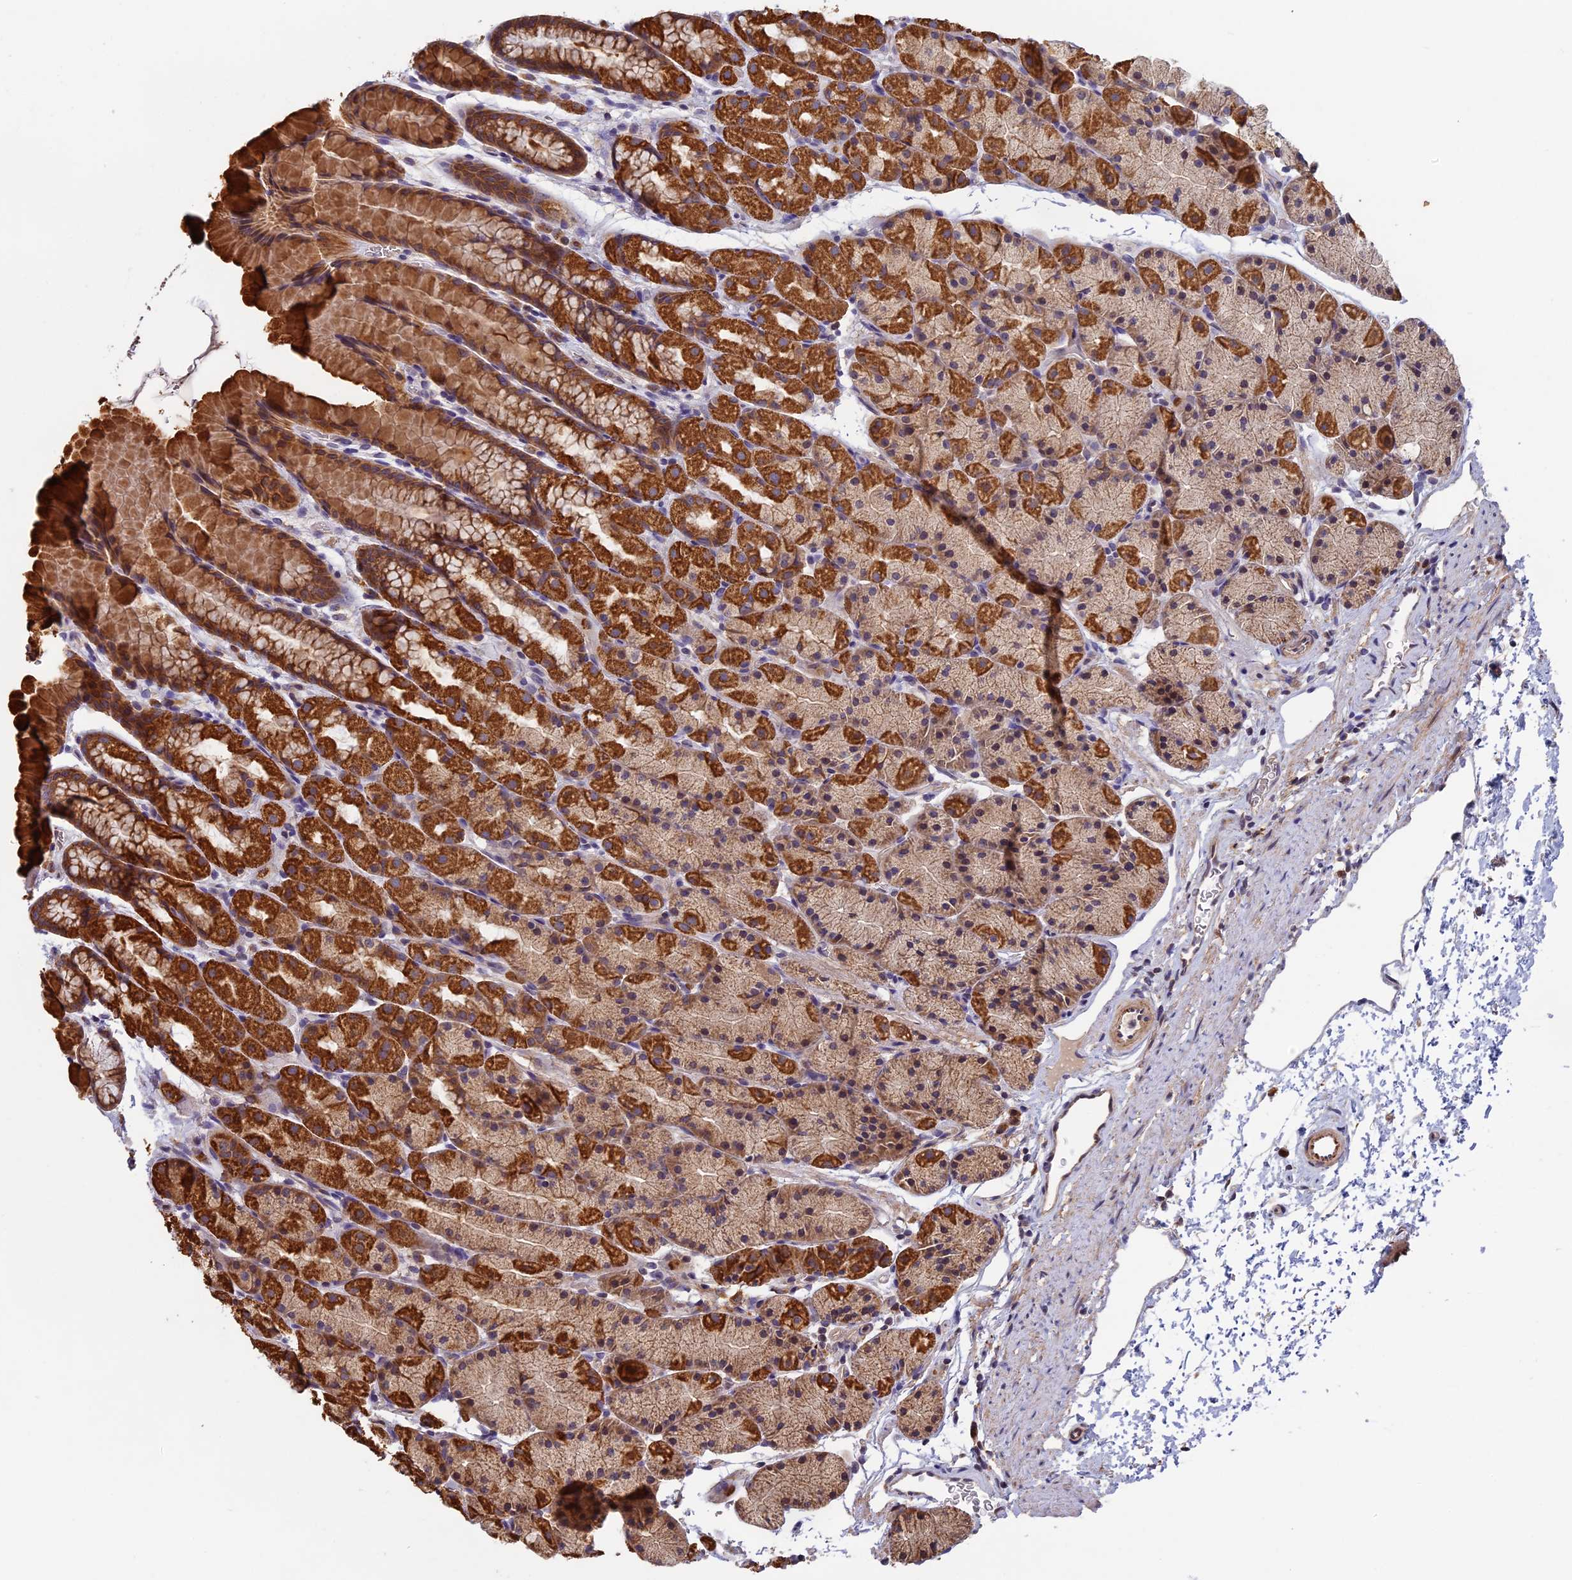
{"staining": {"intensity": "strong", "quantity": "25%-75%", "location": "cytoplasmic/membranous"}, "tissue": "stomach", "cell_type": "Glandular cells", "image_type": "normal", "snomed": [{"axis": "morphology", "description": "Normal tissue, NOS"}, {"axis": "topography", "description": "Stomach, upper"}, {"axis": "topography", "description": "Stomach"}], "caption": "High-magnification brightfield microscopy of benign stomach stained with DAB (3,3'-diaminobenzidine) (brown) and counterstained with hematoxylin (blue). glandular cells exhibit strong cytoplasmic/membranous positivity is identified in approximately25%-75% of cells.", "gene": "EDAR", "patient": {"sex": "male", "age": 47}}